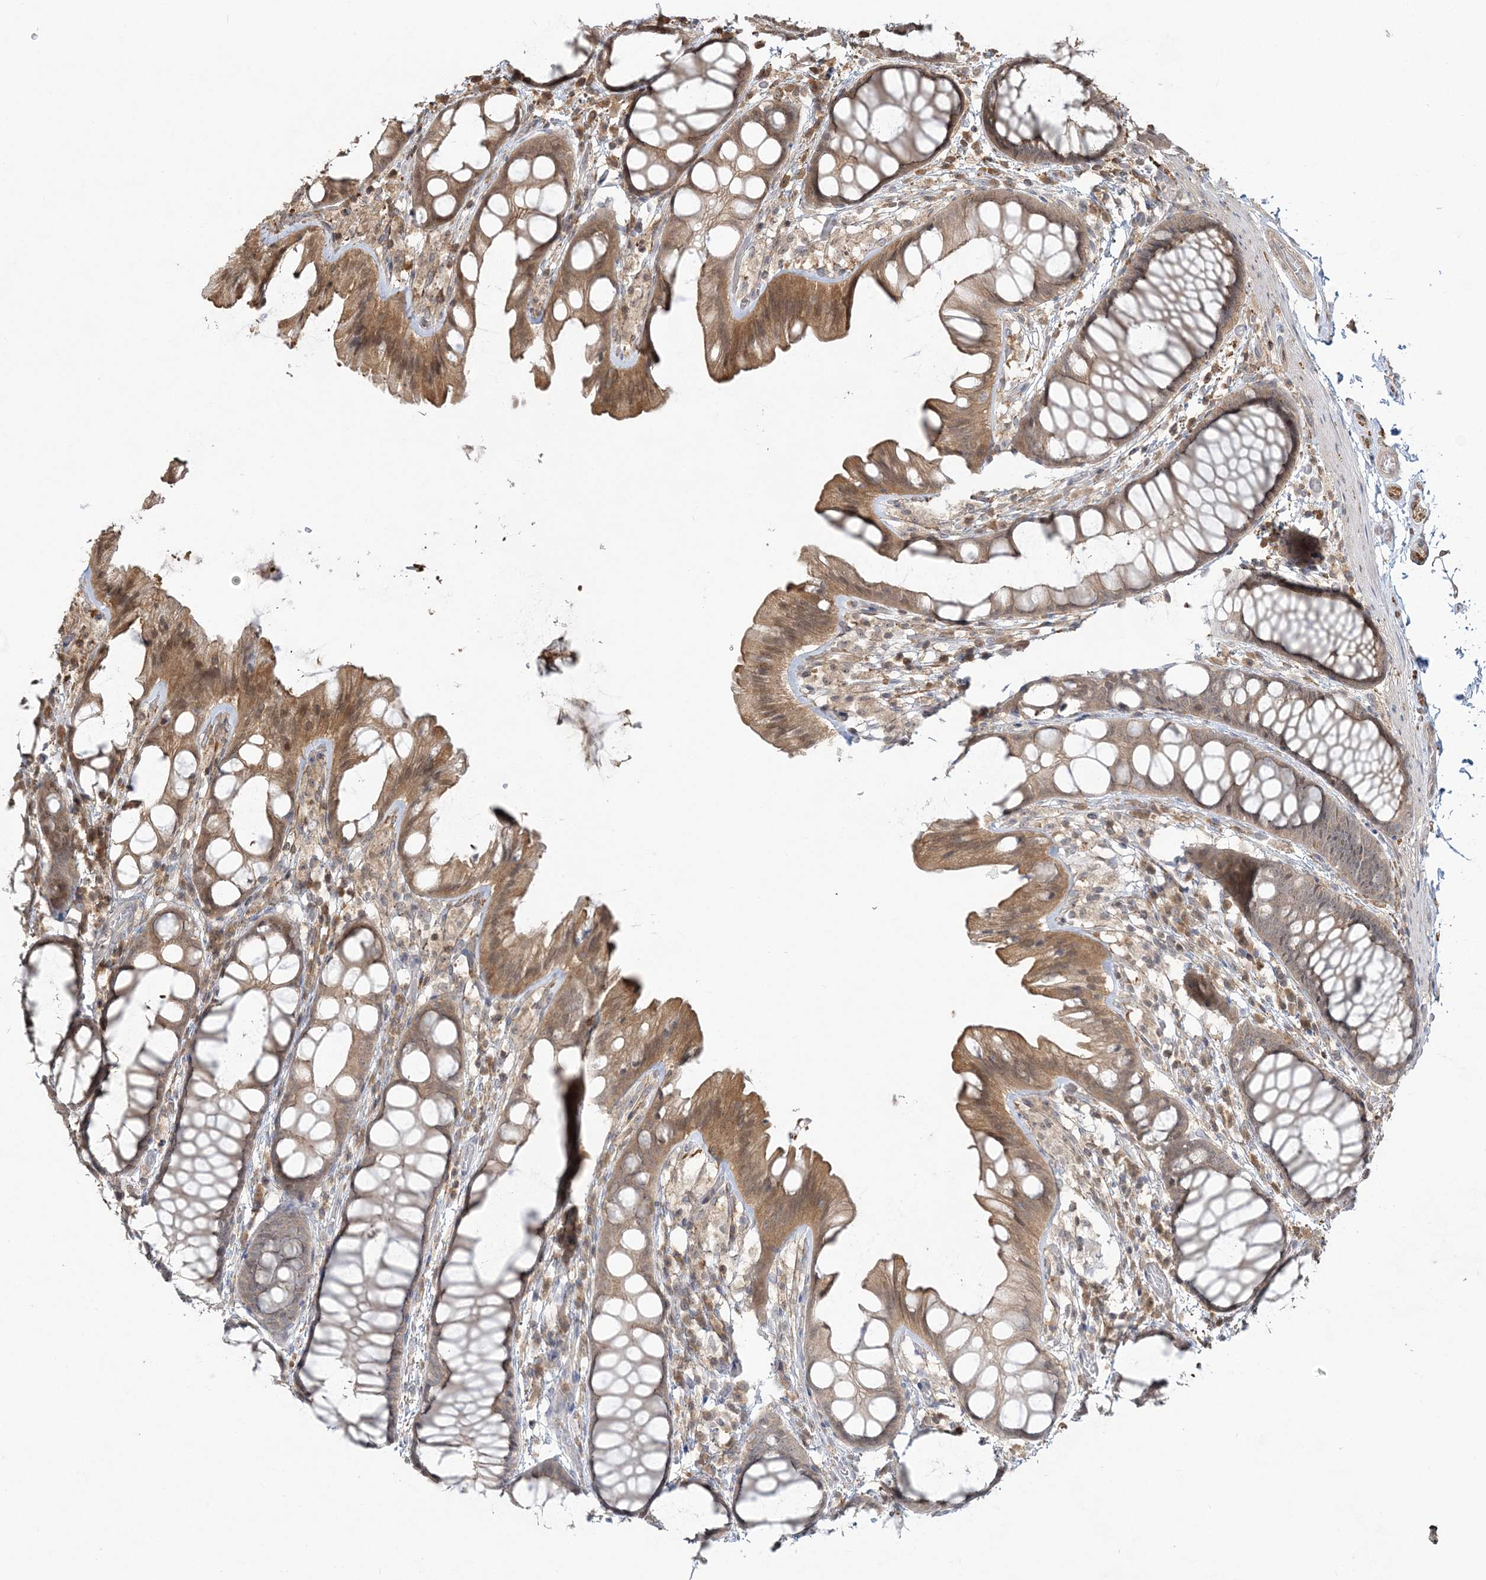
{"staining": {"intensity": "weak", "quantity": ">75%", "location": "cytoplasmic/membranous"}, "tissue": "colon", "cell_type": "Endothelial cells", "image_type": "normal", "snomed": [{"axis": "morphology", "description": "Normal tissue, NOS"}, {"axis": "topography", "description": "Colon"}], "caption": "Immunohistochemical staining of benign colon shows low levels of weak cytoplasmic/membranous expression in about >75% of endothelial cells. (brown staining indicates protein expression, while blue staining denotes nuclei).", "gene": "CAB39", "patient": {"sex": "male", "age": 47}}